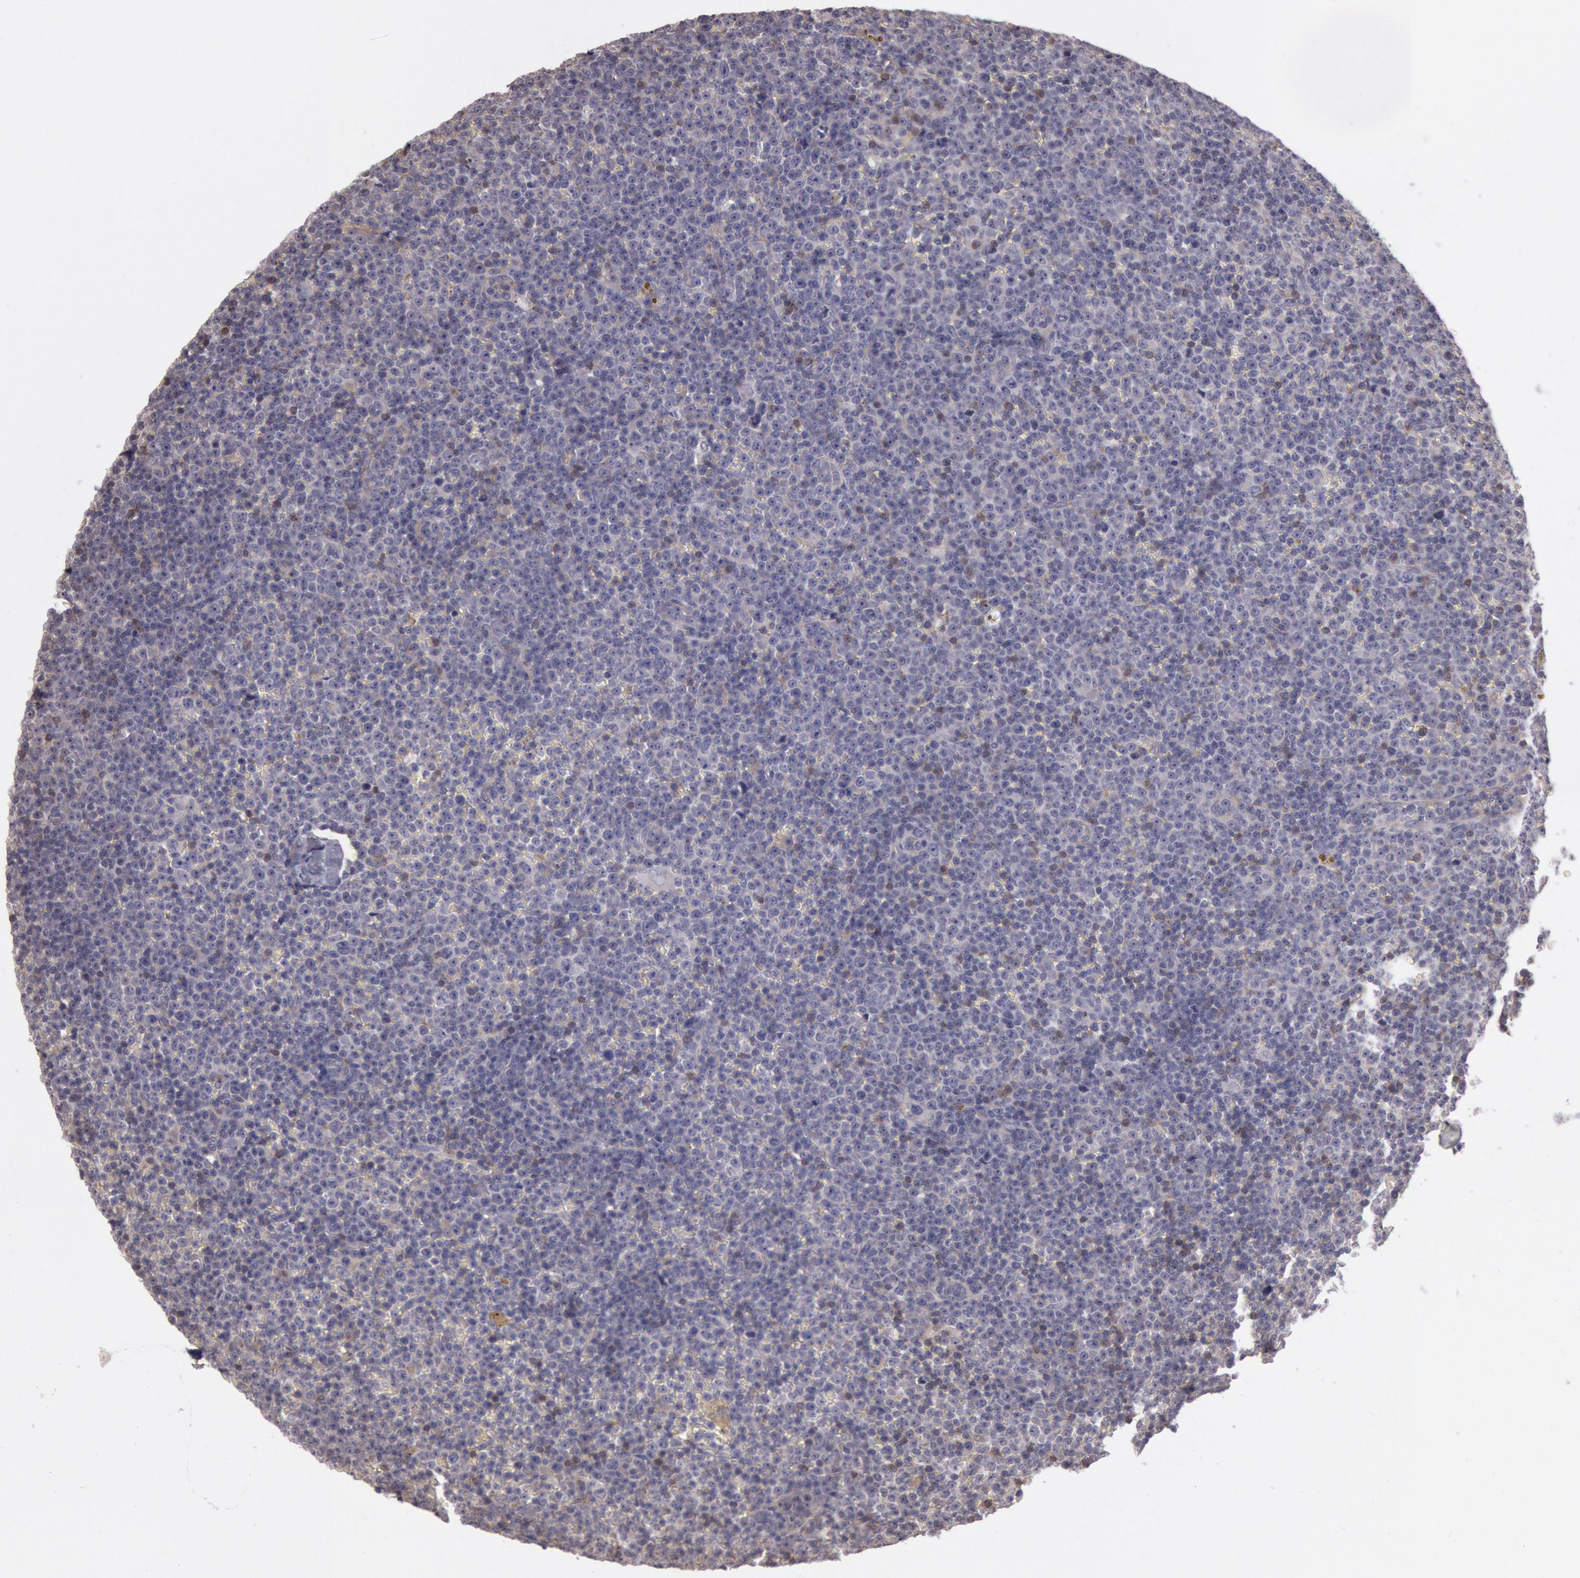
{"staining": {"intensity": "weak", "quantity": "<25%", "location": "cytoplasmic/membranous"}, "tissue": "lymphoma", "cell_type": "Tumor cells", "image_type": "cancer", "snomed": [{"axis": "morphology", "description": "Malignant lymphoma, non-Hodgkin's type, Low grade"}, {"axis": "topography", "description": "Lymph node"}], "caption": "This is a photomicrograph of IHC staining of lymphoma, which shows no positivity in tumor cells.", "gene": "NMT2", "patient": {"sex": "male", "age": 50}}